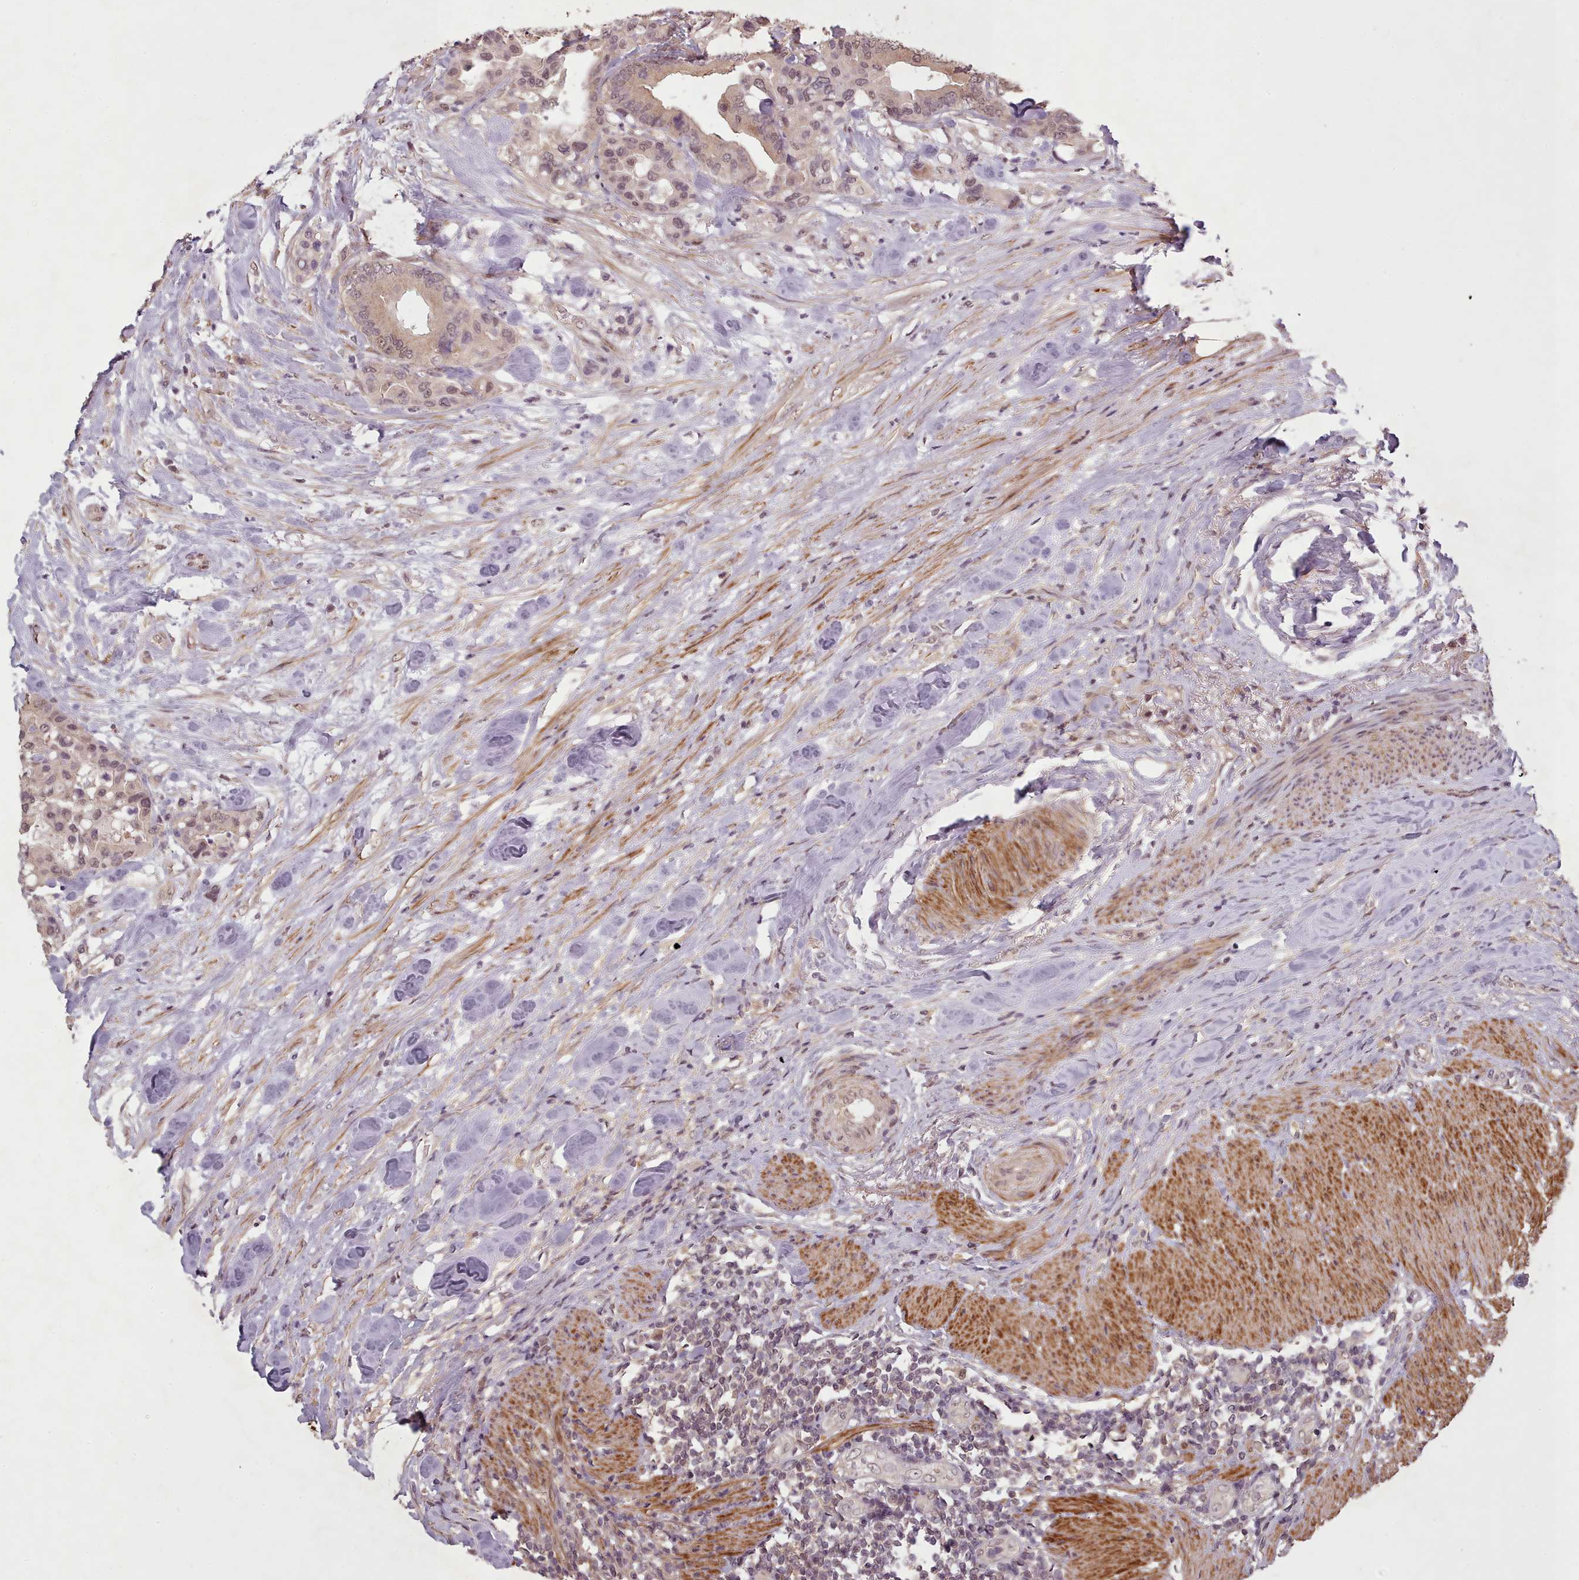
{"staining": {"intensity": "weak", "quantity": "25%-75%", "location": "nuclear"}, "tissue": "colorectal cancer", "cell_type": "Tumor cells", "image_type": "cancer", "snomed": [{"axis": "morphology", "description": "Adenocarcinoma, NOS"}, {"axis": "topography", "description": "Colon"}], "caption": "Colorectal adenocarcinoma stained with DAB (3,3'-diaminobenzidine) immunohistochemistry reveals low levels of weak nuclear positivity in approximately 25%-75% of tumor cells.", "gene": "CDC6", "patient": {"sex": "male", "age": 82}}